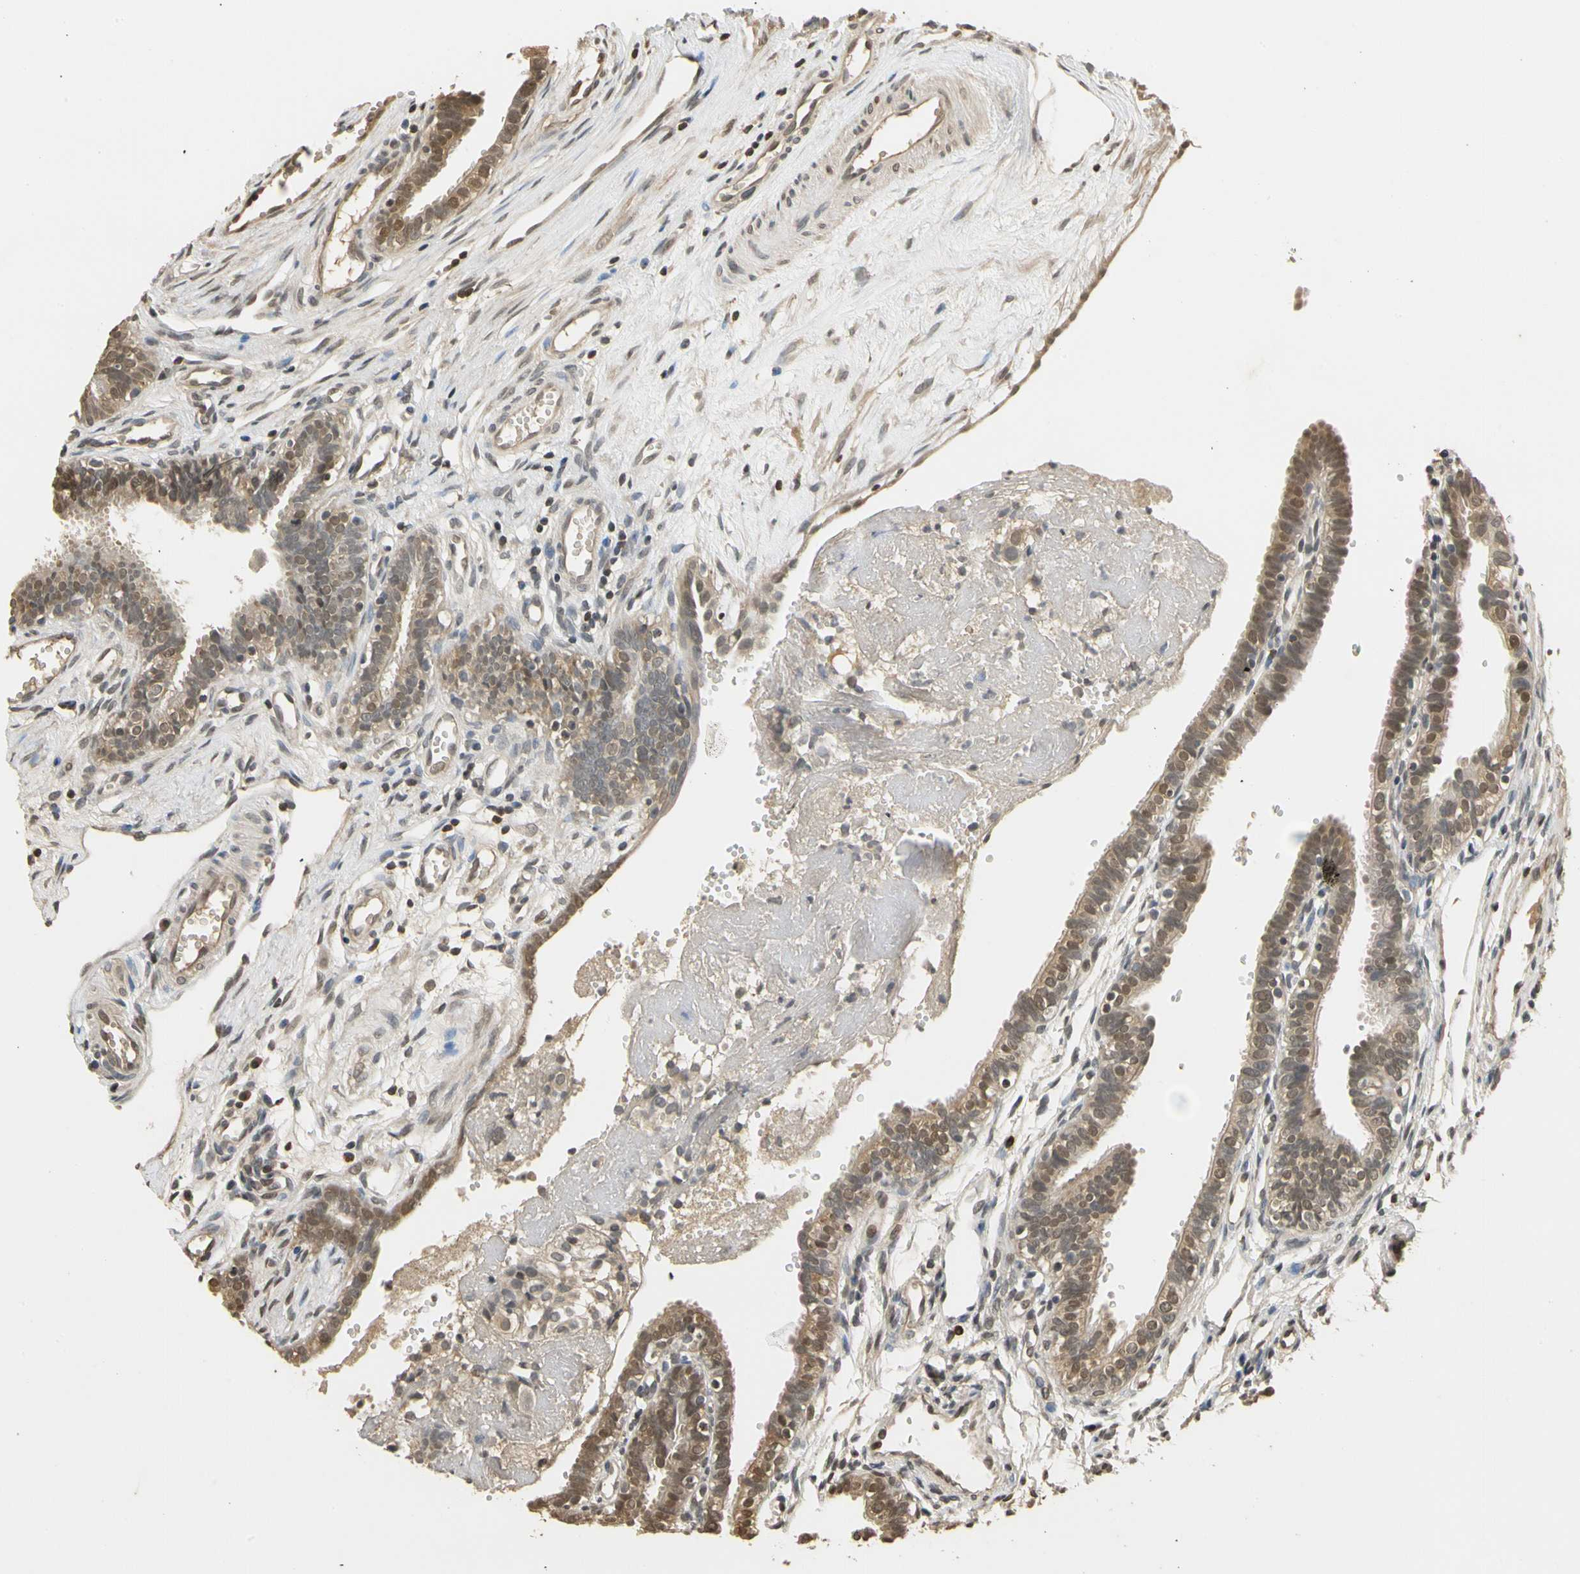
{"staining": {"intensity": "moderate", "quantity": ">75%", "location": "cytoplasmic/membranous,nuclear"}, "tissue": "fallopian tube", "cell_type": "Glandular cells", "image_type": "normal", "snomed": [{"axis": "morphology", "description": "Normal tissue, NOS"}, {"axis": "topography", "description": "Fallopian tube"}, {"axis": "topography", "description": "Placenta"}], "caption": "DAB (3,3'-diaminobenzidine) immunohistochemical staining of unremarkable human fallopian tube shows moderate cytoplasmic/membranous,nuclear protein expression in about >75% of glandular cells.", "gene": "SOD1", "patient": {"sex": "female", "age": 34}}